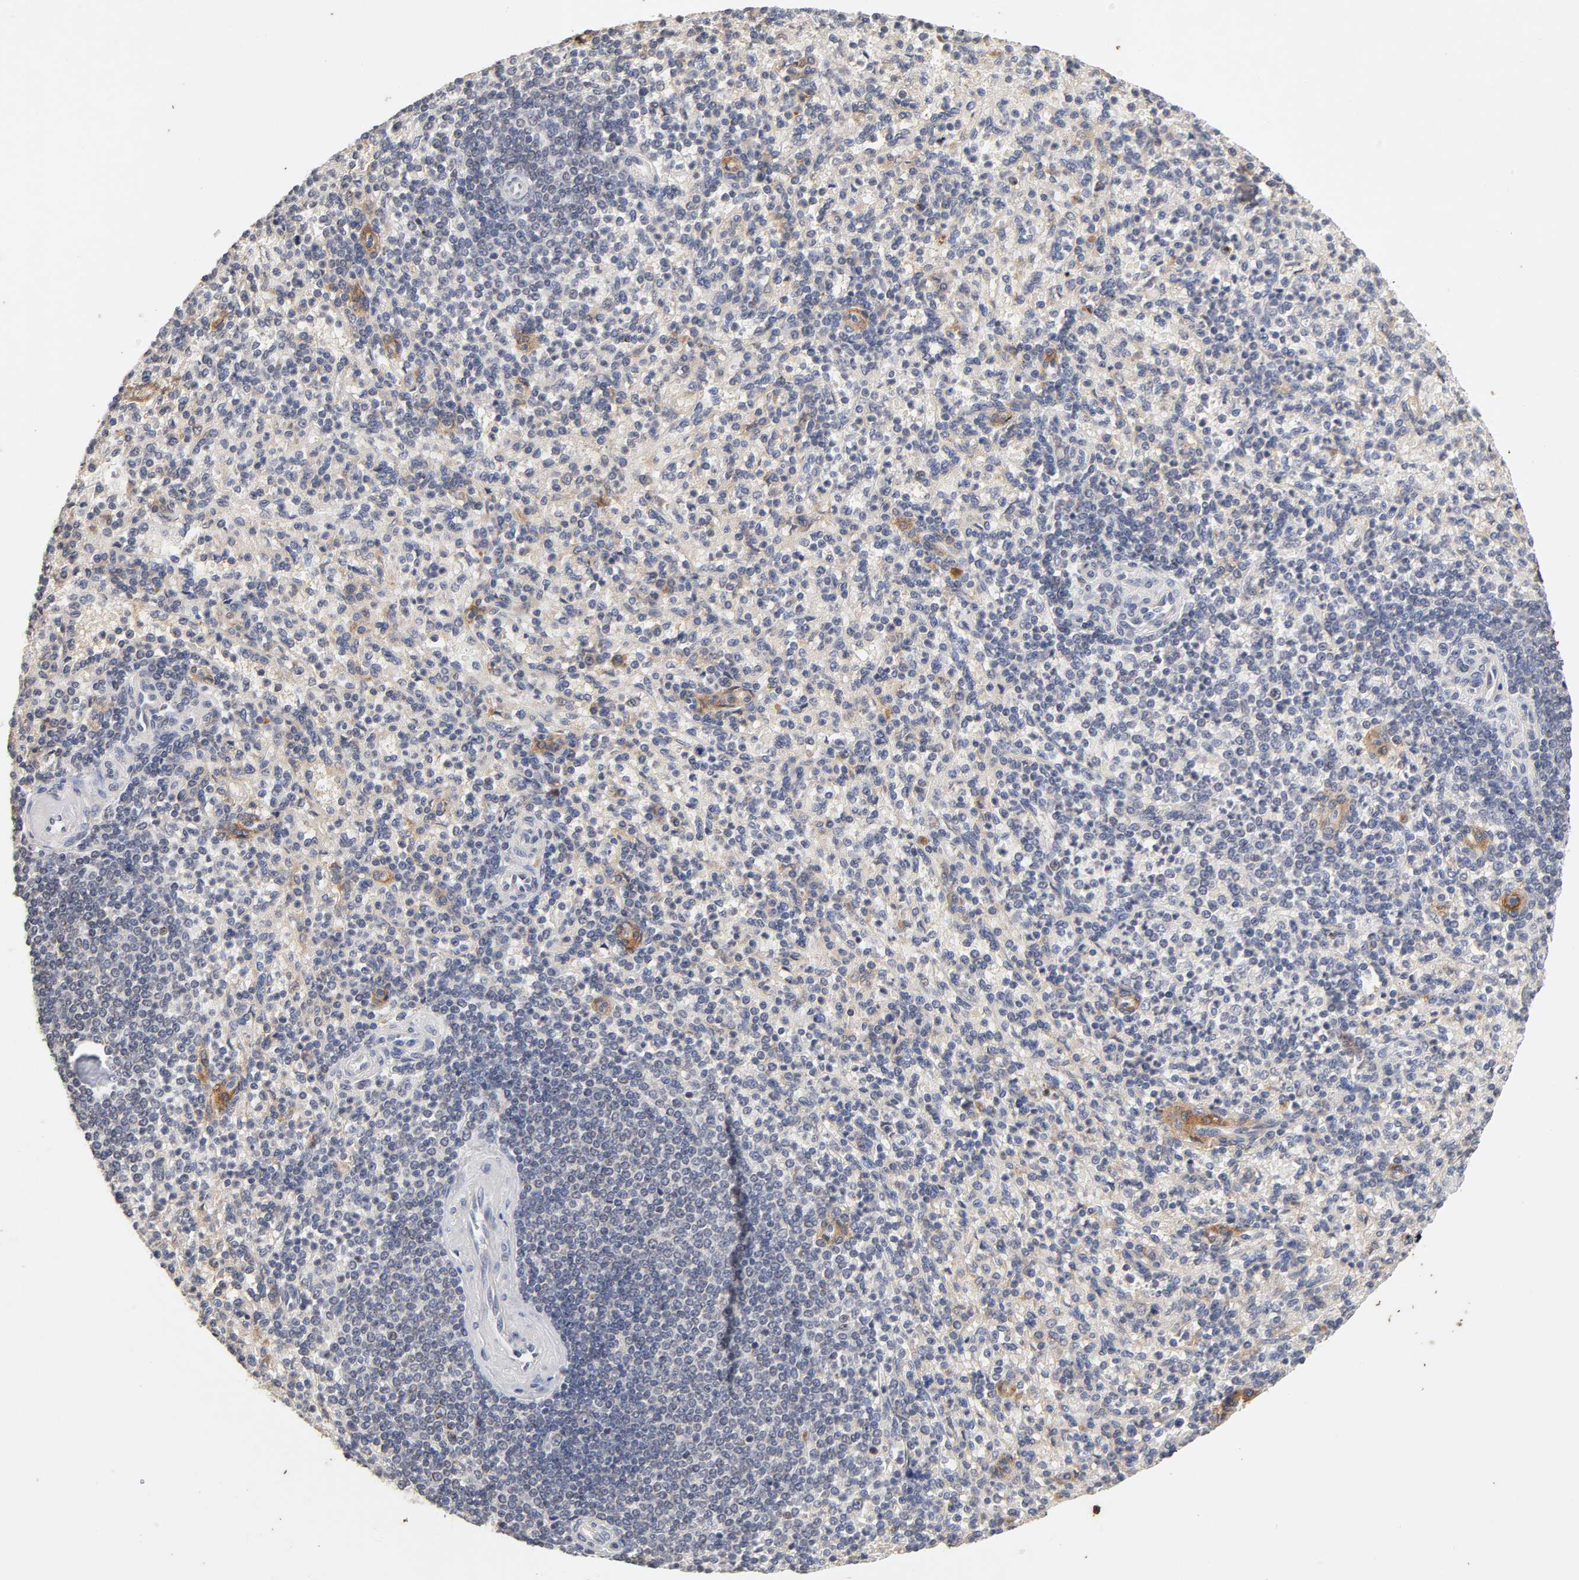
{"staining": {"intensity": "weak", "quantity": "25%-75%", "location": "cytoplasmic/membranous"}, "tissue": "spleen", "cell_type": "Cells in red pulp", "image_type": "normal", "snomed": [{"axis": "morphology", "description": "Normal tissue, NOS"}, {"axis": "topography", "description": "Spleen"}], "caption": "Spleen stained with DAB (3,3'-diaminobenzidine) immunohistochemistry (IHC) exhibits low levels of weak cytoplasmic/membranous staining in approximately 25%-75% of cells in red pulp. The protein is shown in brown color, while the nuclei are stained blue.", "gene": "CXADR", "patient": {"sex": "female", "age": 74}}